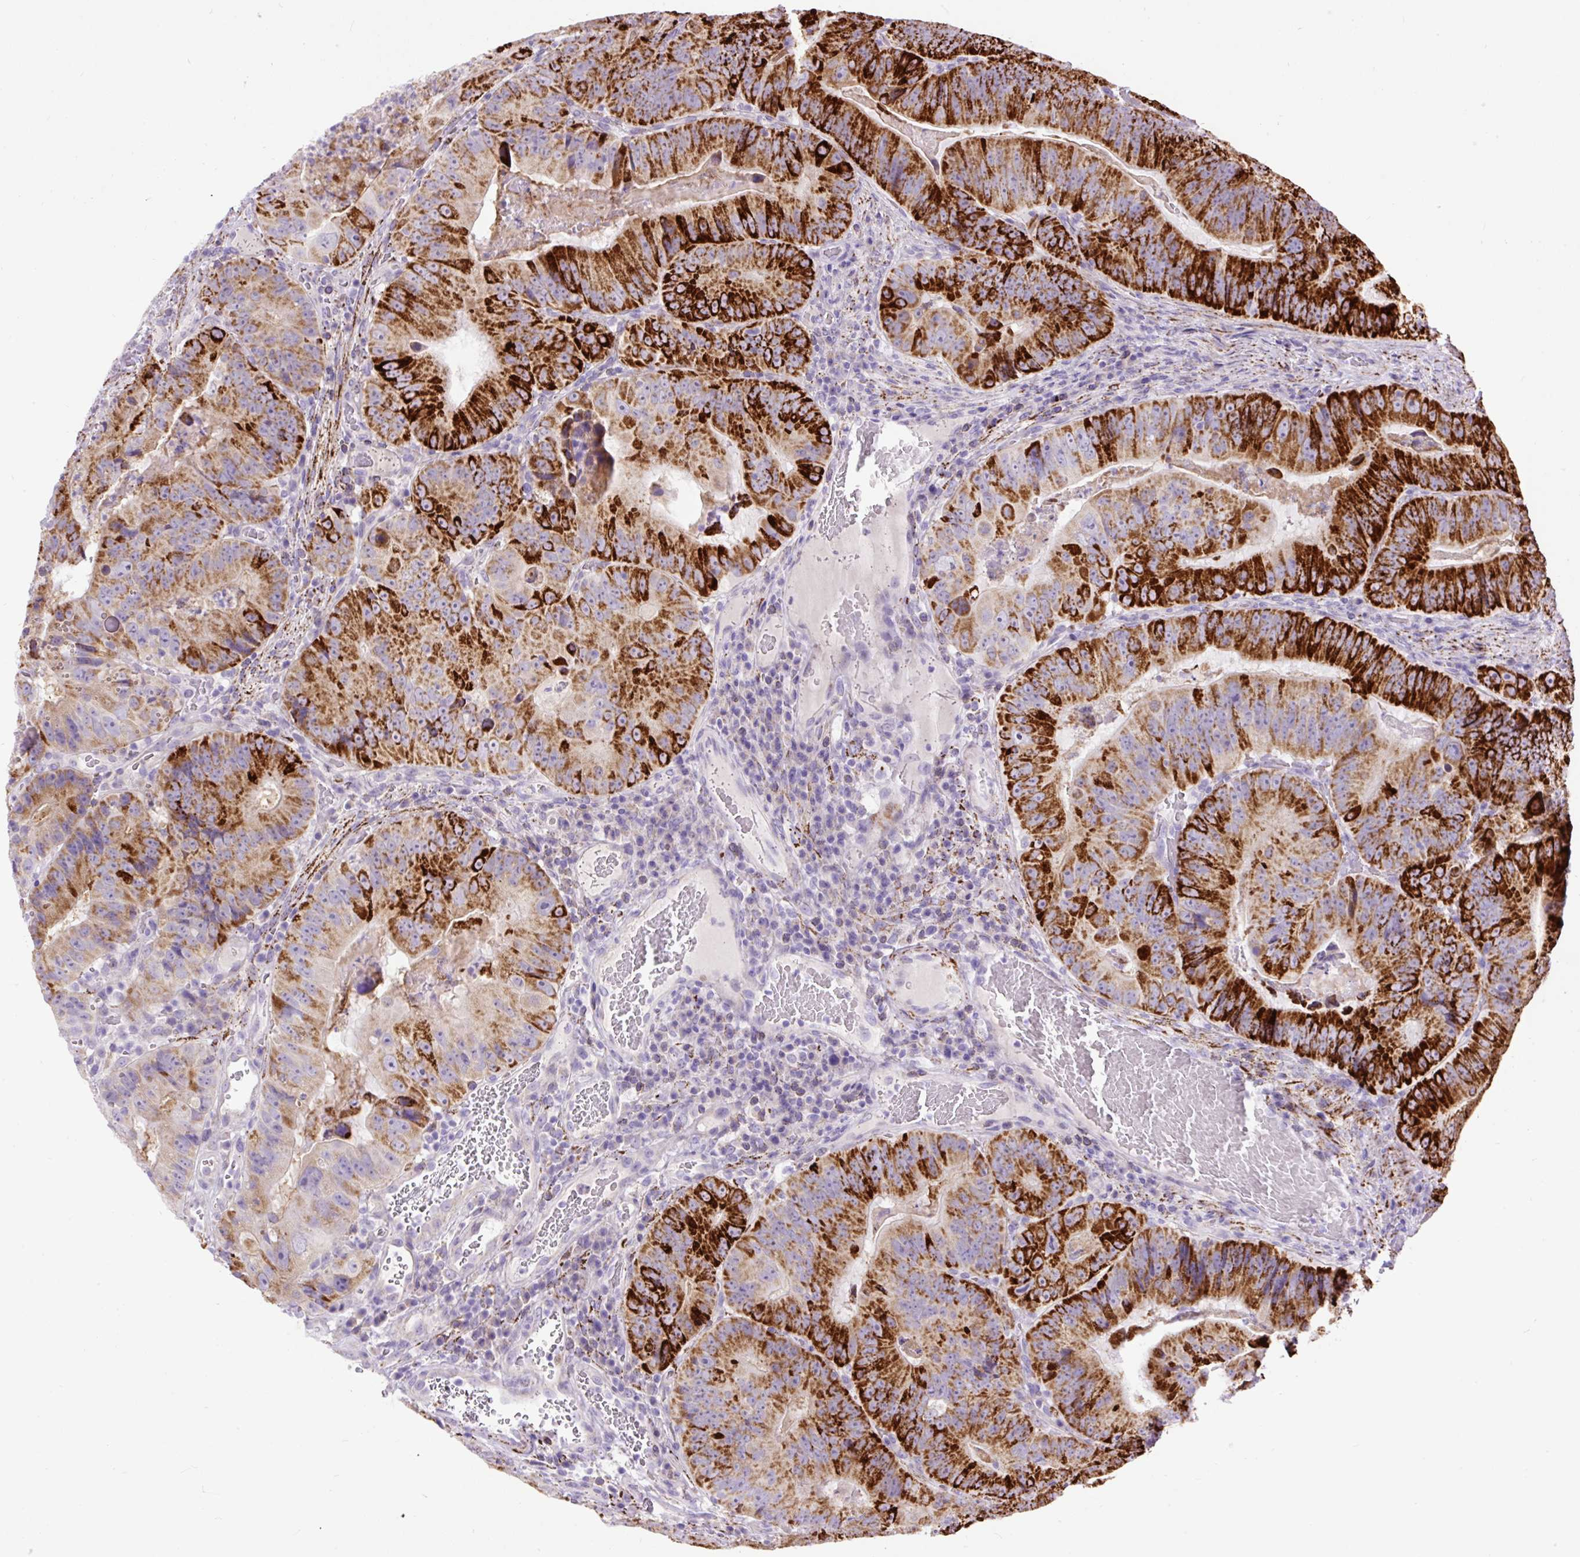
{"staining": {"intensity": "strong", "quantity": "25%-75%", "location": "cytoplasmic/membranous"}, "tissue": "colorectal cancer", "cell_type": "Tumor cells", "image_type": "cancer", "snomed": [{"axis": "morphology", "description": "Adenocarcinoma, NOS"}, {"axis": "topography", "description": "Colon"}], "caption": "Colorectal adenocarcinoma stained for a protein exhibits strong cytoplasmic/membranous positivity in tumor cells.", "gene": "ZNF256", "patient": {"sex": "female", "age": 86}}